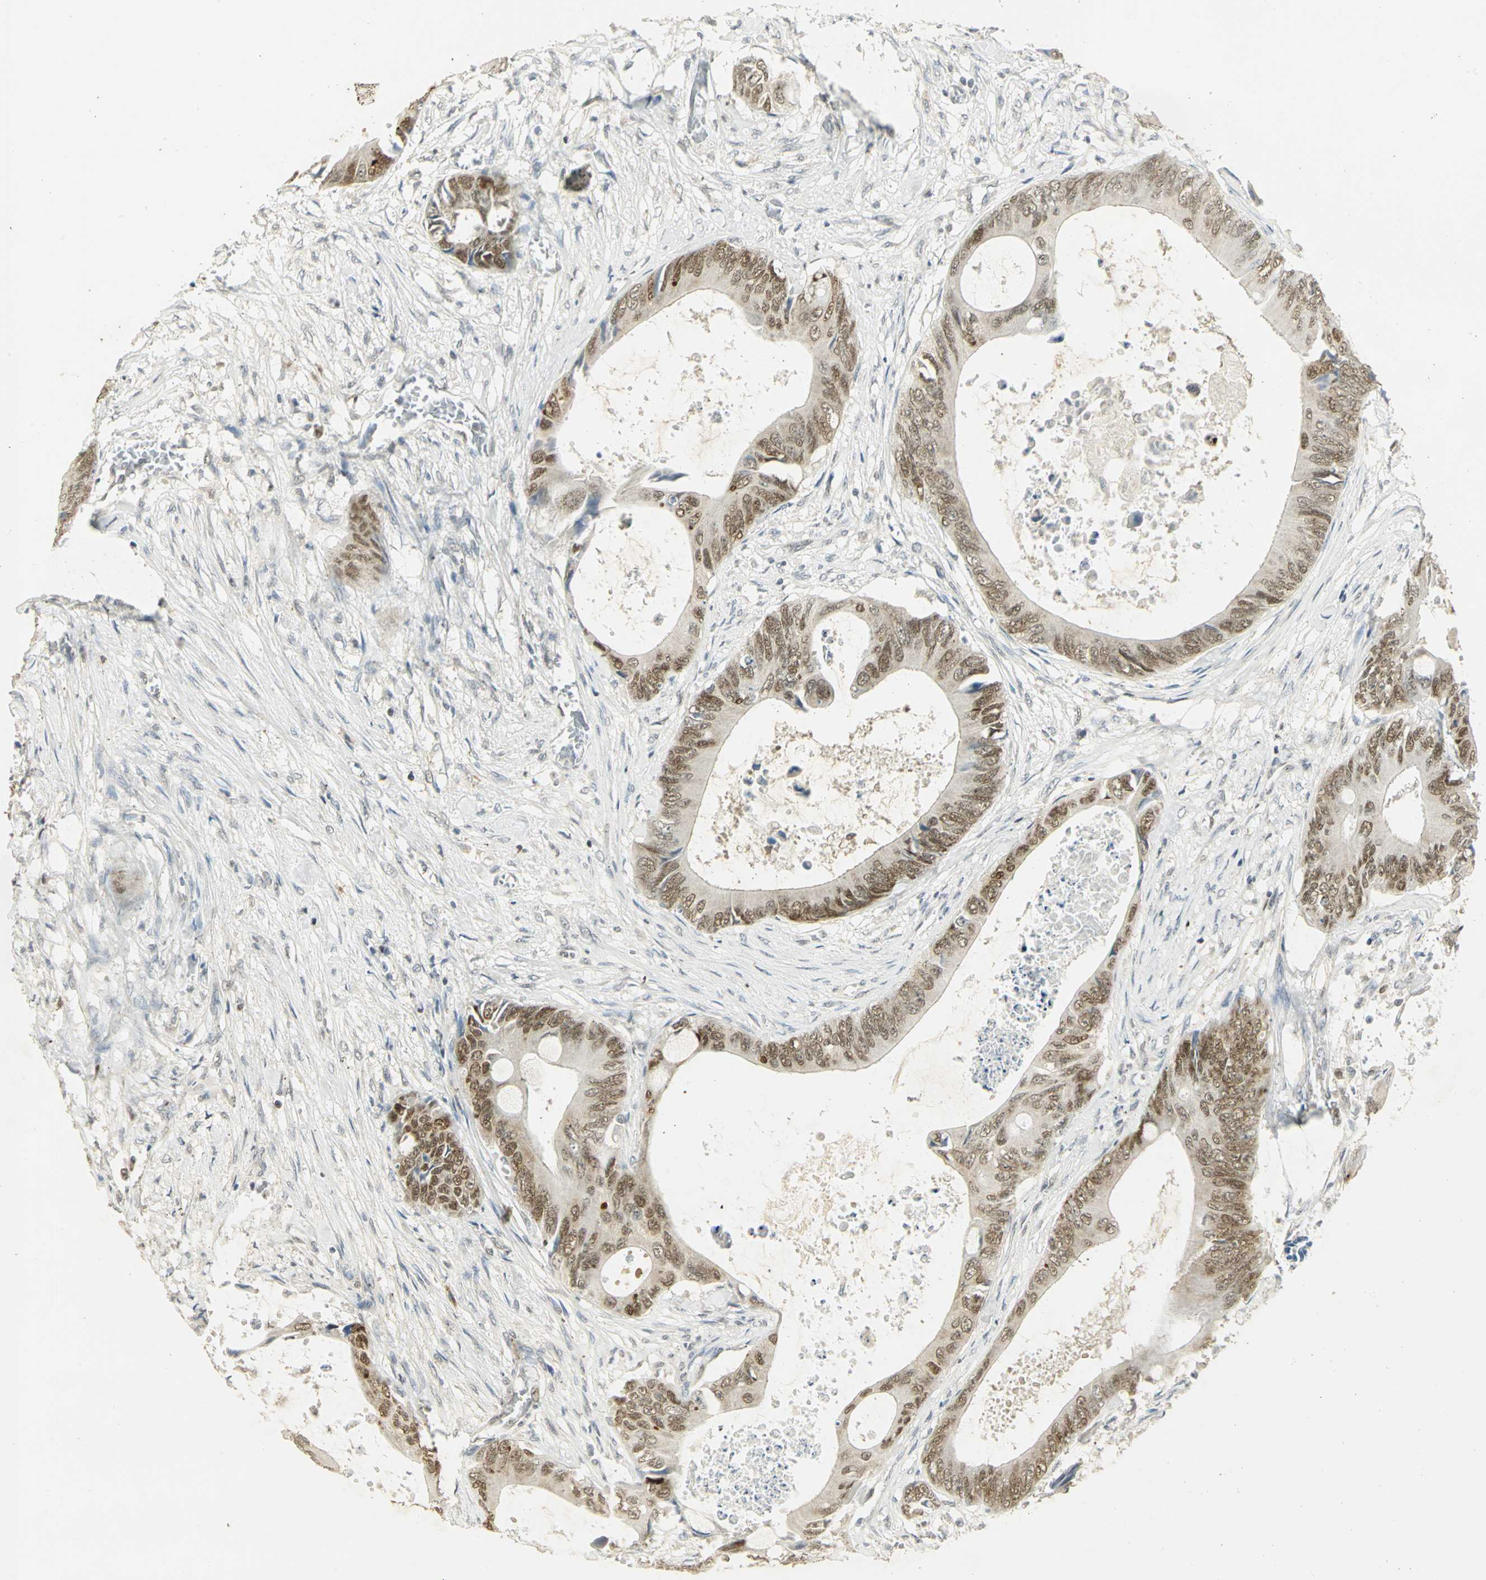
{"staining": {"intensity": "strong", "quantity": ">75%", "location": "nuclear"}, "tissue": "colorectal cancer", "cell_type": "Tumor cells", "image_type": "cancer", "snomed": [{"axis": "morphology", "description": "Normal tissue, NOS"}, {"axis": "morphology", "description": "Adenocarcinoma, NOS"}, {"axis": "topography", "description": "Rectum"}, {"axis": "topography", "description": "Peripheral nerve tissue"}], "caption": "Colorectal adenocarcinoma stained with DAB (3,3'-diaminobenzidine) immunohistochemistry displays high levels of strong nuclear positivity in approximately >75% of tumor cells. Nuclei are stained in blue.", "gene": "AK6", "patient": {"sex": "female", "age": 77}}